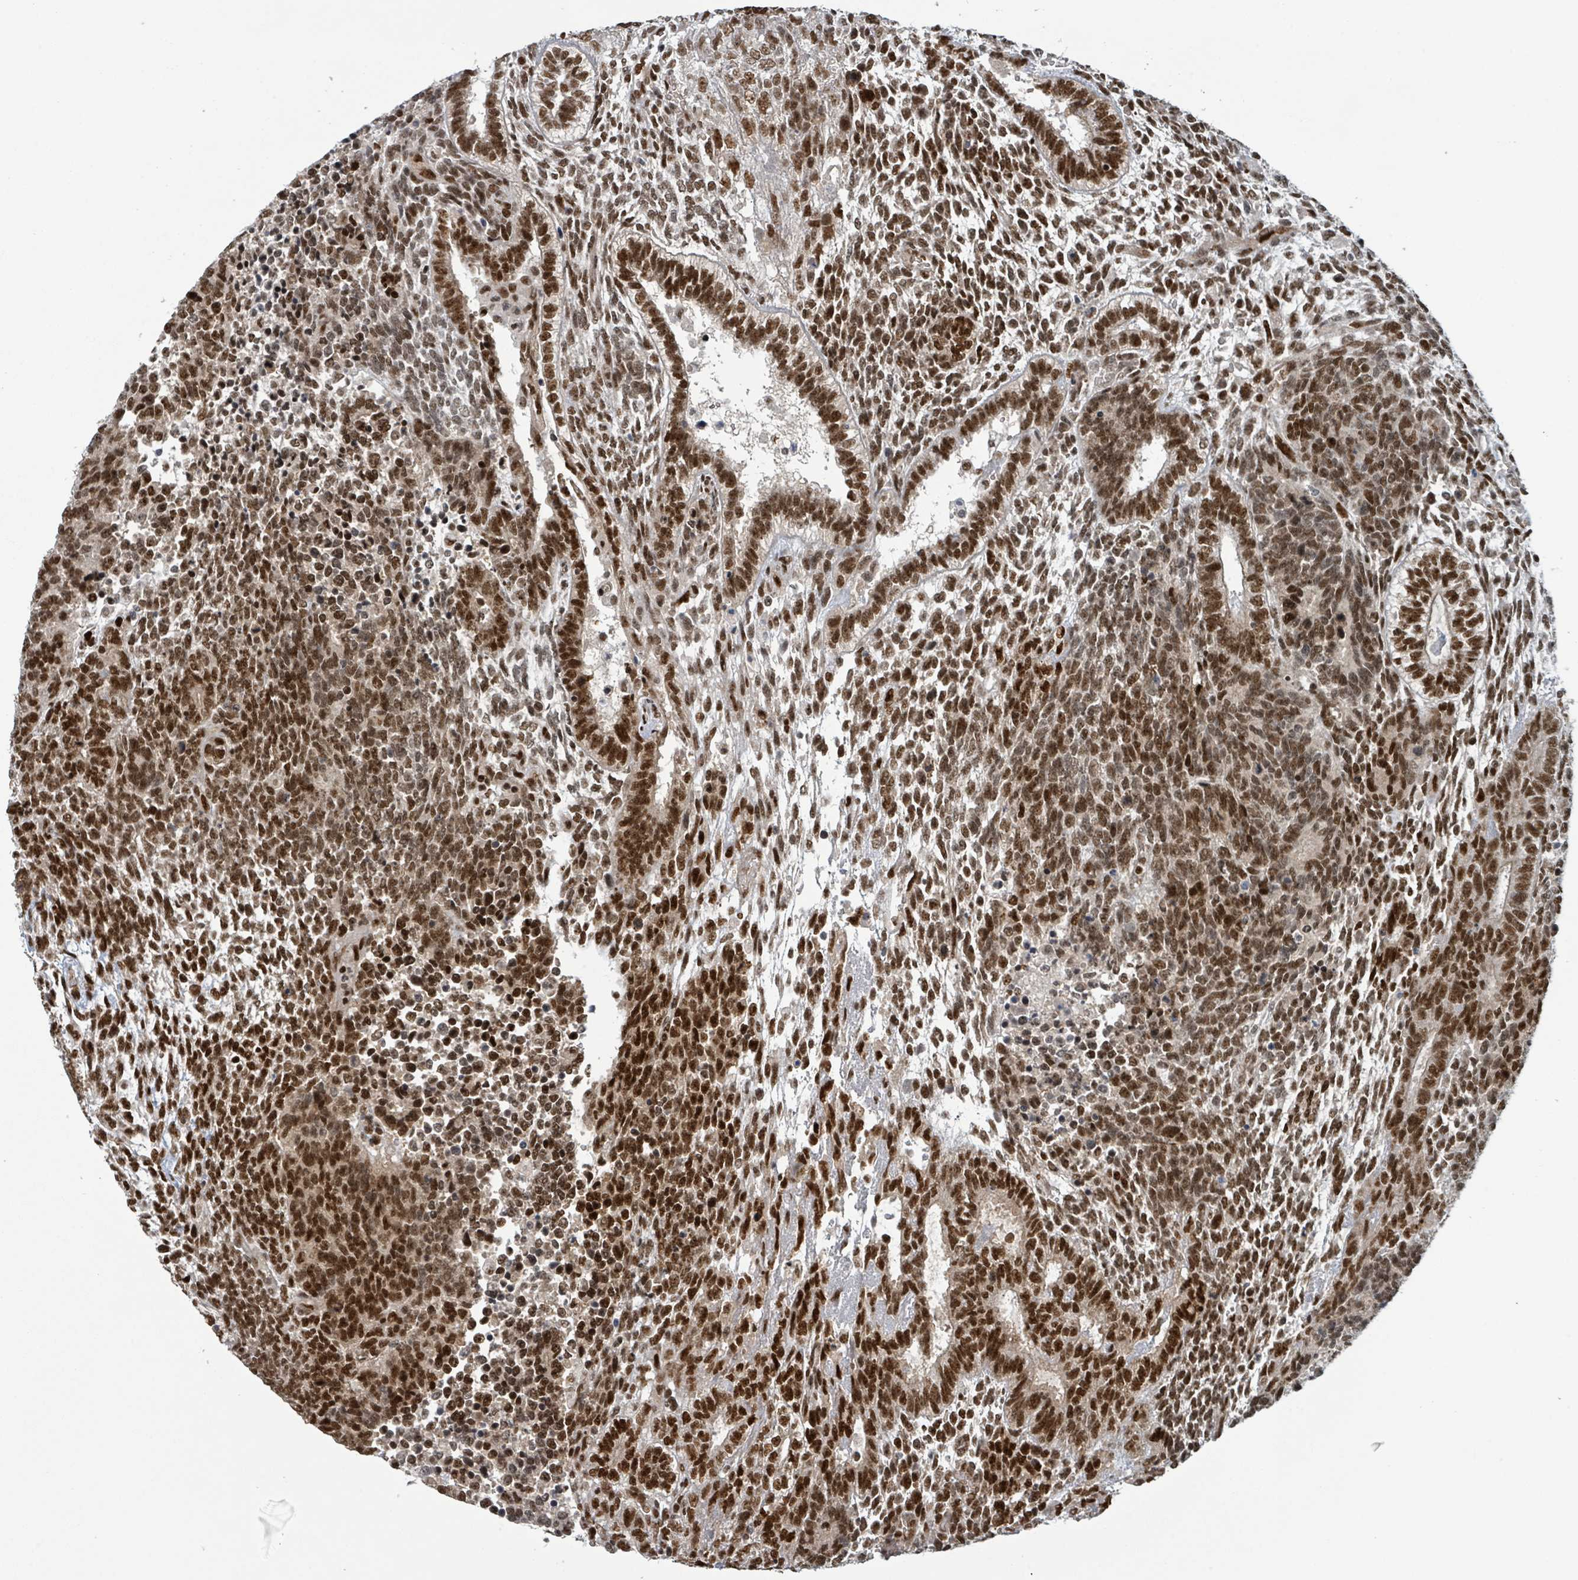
{"staining": {"intensity": "strong", "quantity": ">75%", "location": "nuclear"}, "tissue": "testis cancer", "cell_type": "Tumor cells", "image_type": "cancer", "snomed": [{"axis": "morphology", "description": "Carcinoma, Embryonal, NOS"}, {"axis": "topography", "description": "Testis"}], "caption": "Immunohistochemistry of human testis cancer reveals high levels of strong nuclear positivity in approximately >75% of tumor cells.", "gene": "KLF3", "patient": {"sex": "male", "age": 23}}